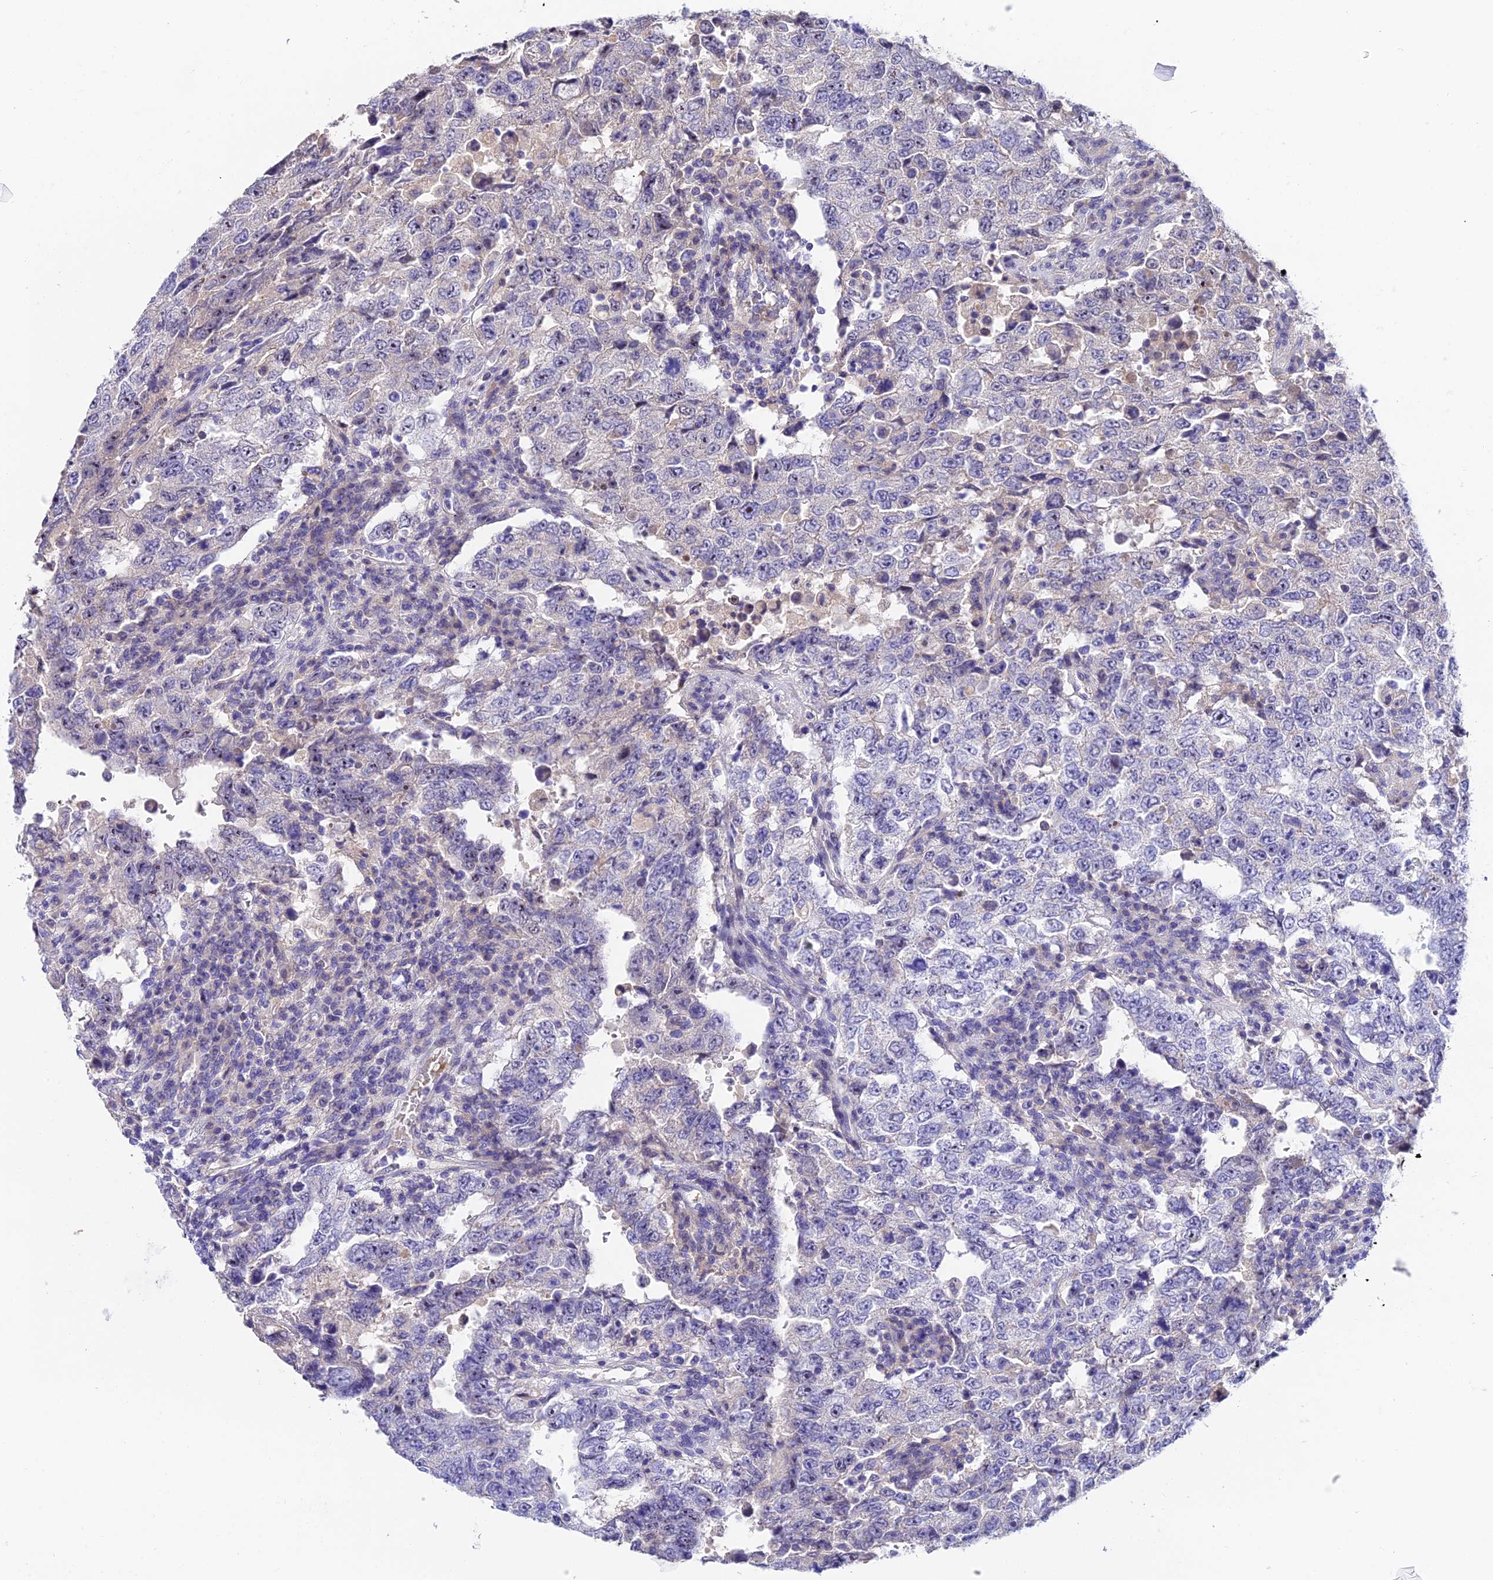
{"staining": {"intensity": "negative", "quantity": "none", "location": "none"}, "tissue": "testis cancer", "cell_type": "Tumor cells", "image_type": "cancer", "snomed": [{"axis": "morphology", "description": "Carcinoma, Embryonal, NOS"}, {"axis": "topography", "description": "Testis"}], "caption": "The image shows no staining of tumor cells in testis embryonal carcinoma.", "gene": "DUSP29", "patient": {"sex": "male", "age": 26}}